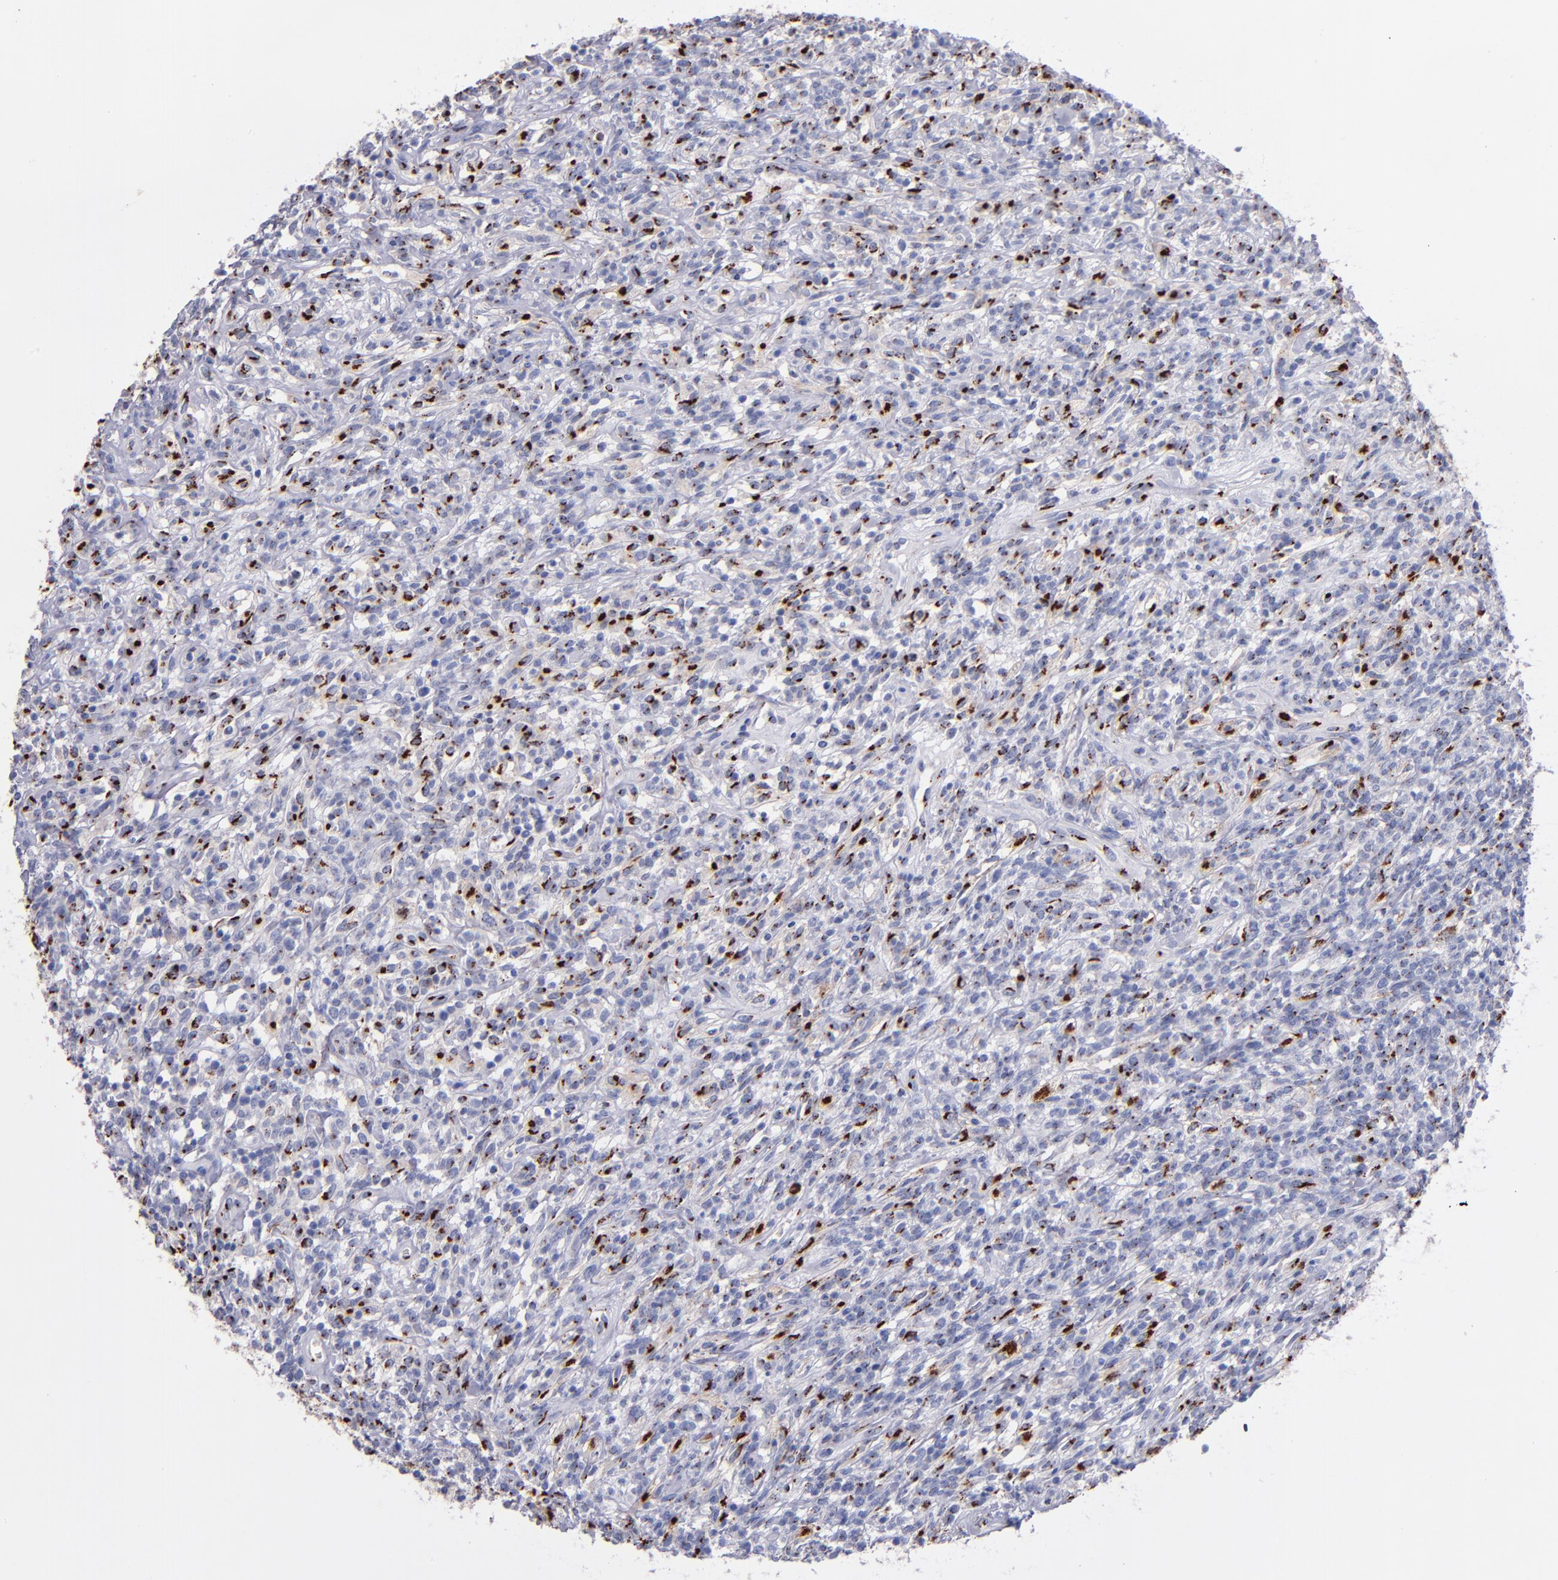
{"staining": {"intensity": "strong", "quantity": "25%-75%", "location": "cytoplasmic/membranous"}, "tissue": "lymphoma", "cell_type": "Tumor cells", "image_type": "cancer", "snomed": [{"axis": "morphology", "description": "Malignant lymphoma, non-Hodgkin's type, High grade"}, {"axis": "topography", "description": "Lymph node"}], "caption": "Protein staining by IHC reveals strong cytoplasmic/membranous positivity in about 25%-75% of tumor cells in high-grade malignant lymphoma, non-Hodgkin's type.", "gene": "GOLIM4", "patient": {"sex": "female", "age": 73}}